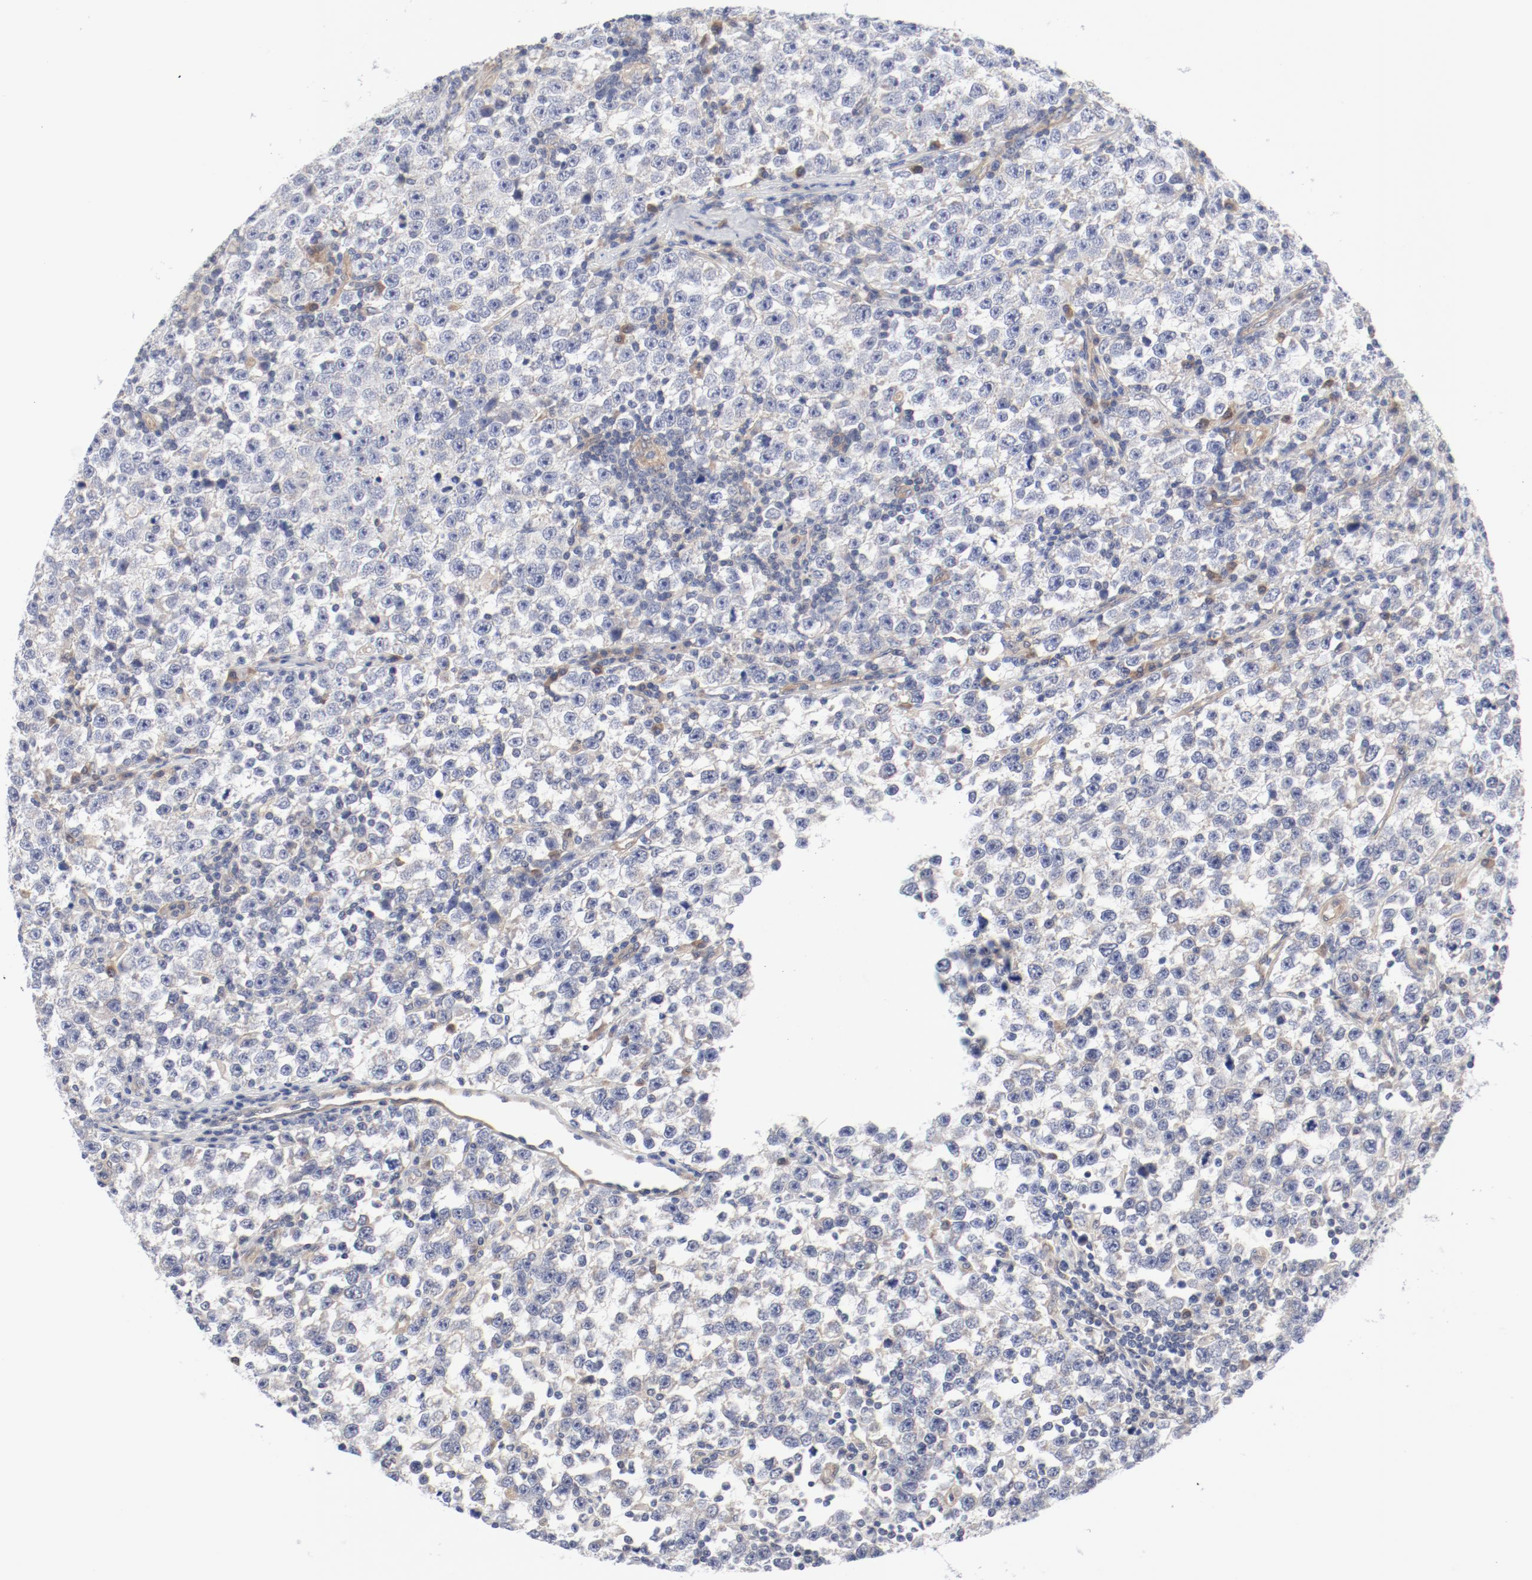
{"staining": {"intensity": "negative", "quantity": "none", "location": "none"}, "tissue": "testis cancer", "cell_type": "Tumor cells", "image_type": "cancer", "snomed": [{"axis": "morphology", "description": "Seminoma, NOS"}, {"axis": "topography", "description": "Testis"}], "caption": "Testis cancer was stained to show a protein in brown. There is no significant staining in tumor cells.", "gene": "BAD", "patient": {"sex": "male", "age": 43}}